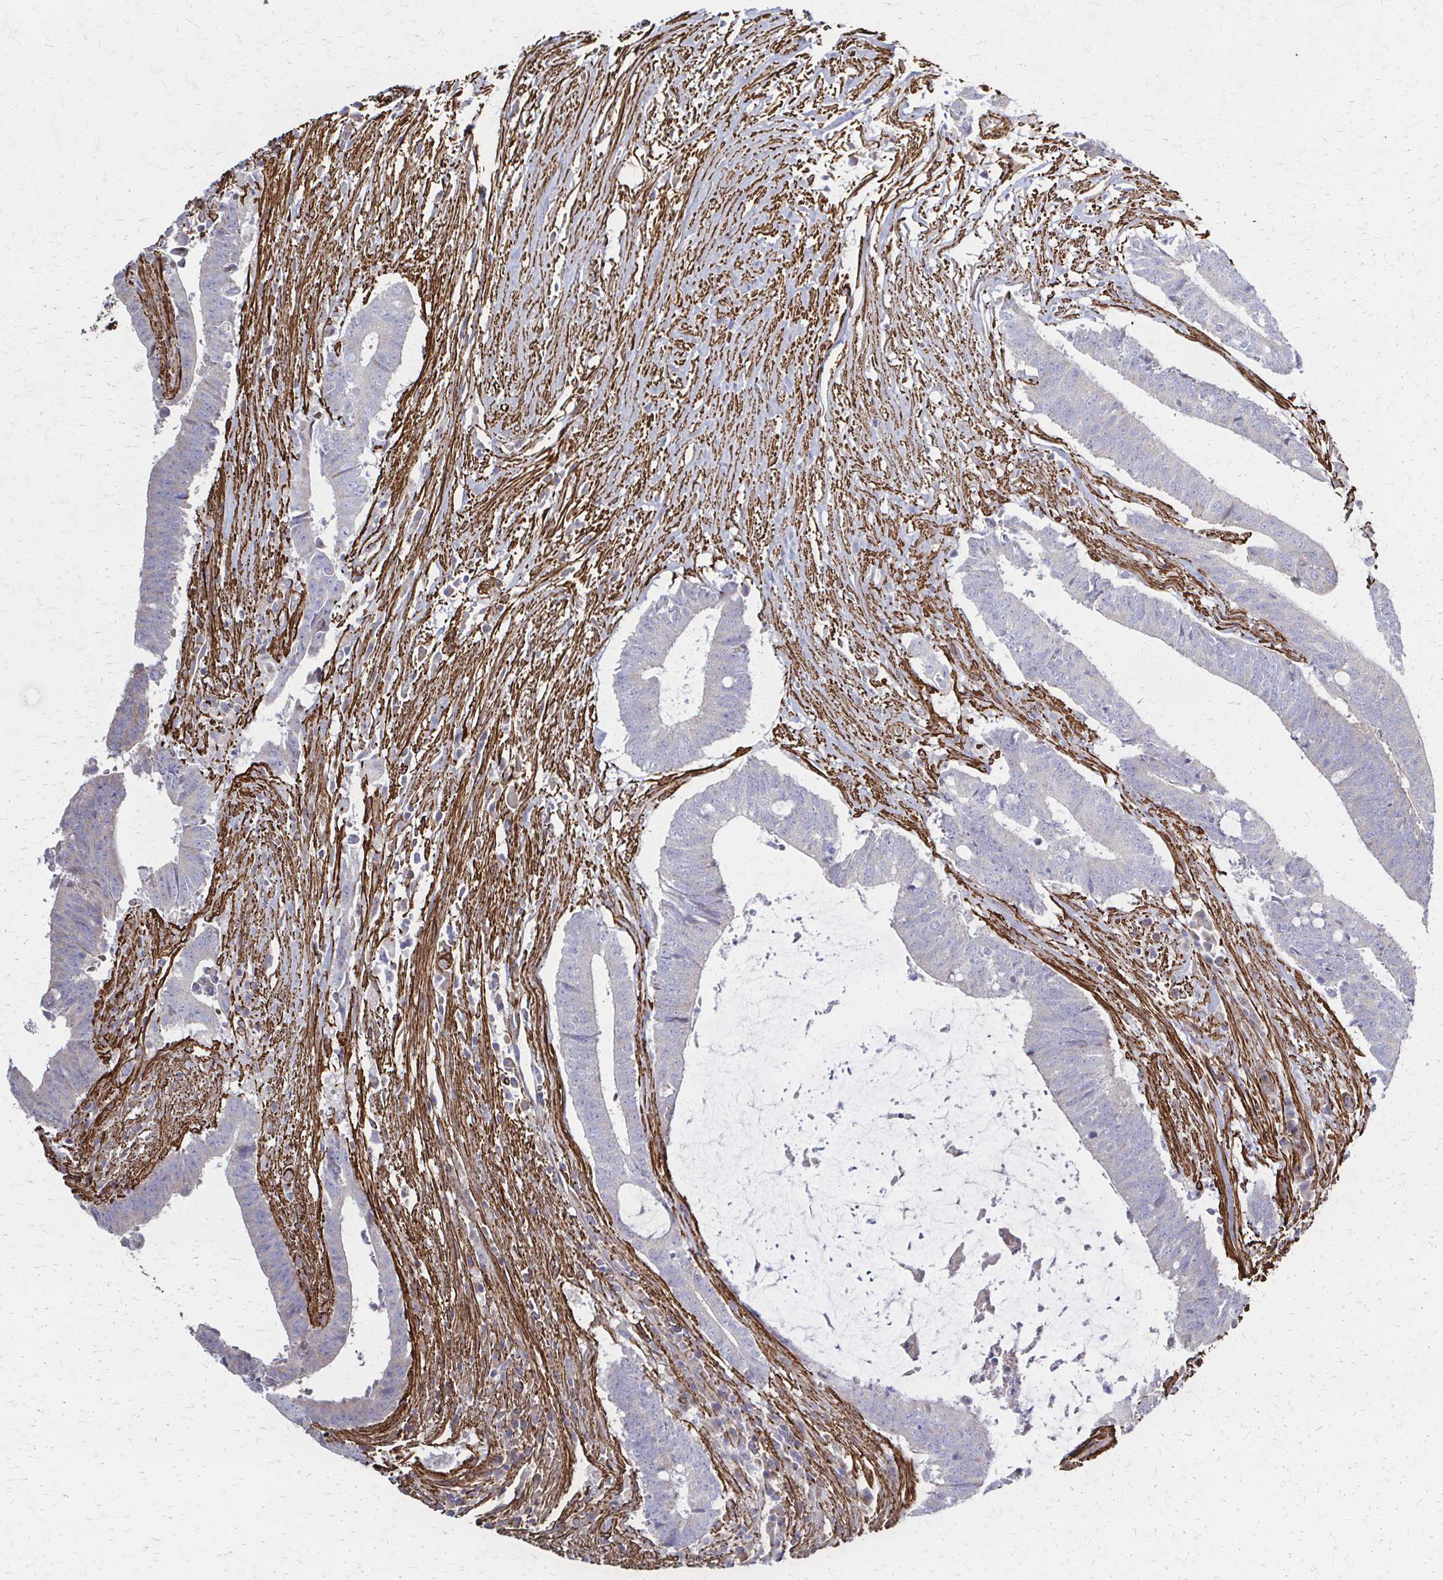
{"staining": {"intensity": "negative", "quantity": "none", "location": "none"}, "tissue": "colorectal cancer", "cell_type": "Tumor cells", "image_type": "cancer", "snomed": [{"axis": "morphology", "description": "Adenocarcinoma, NOS"}, {"axis": "topography", "description": "Colon"}], "caption": "IHC of human adenocarcinoma (colorectal) reveals no positivity in tumor cells. Brightfield microscopy of IHC stained with DAB (brown) and hematoxylin (blue), captured at high magnification.", "gene": "TIMMDC1", "patient": {"sex": "female", "age": 43}}